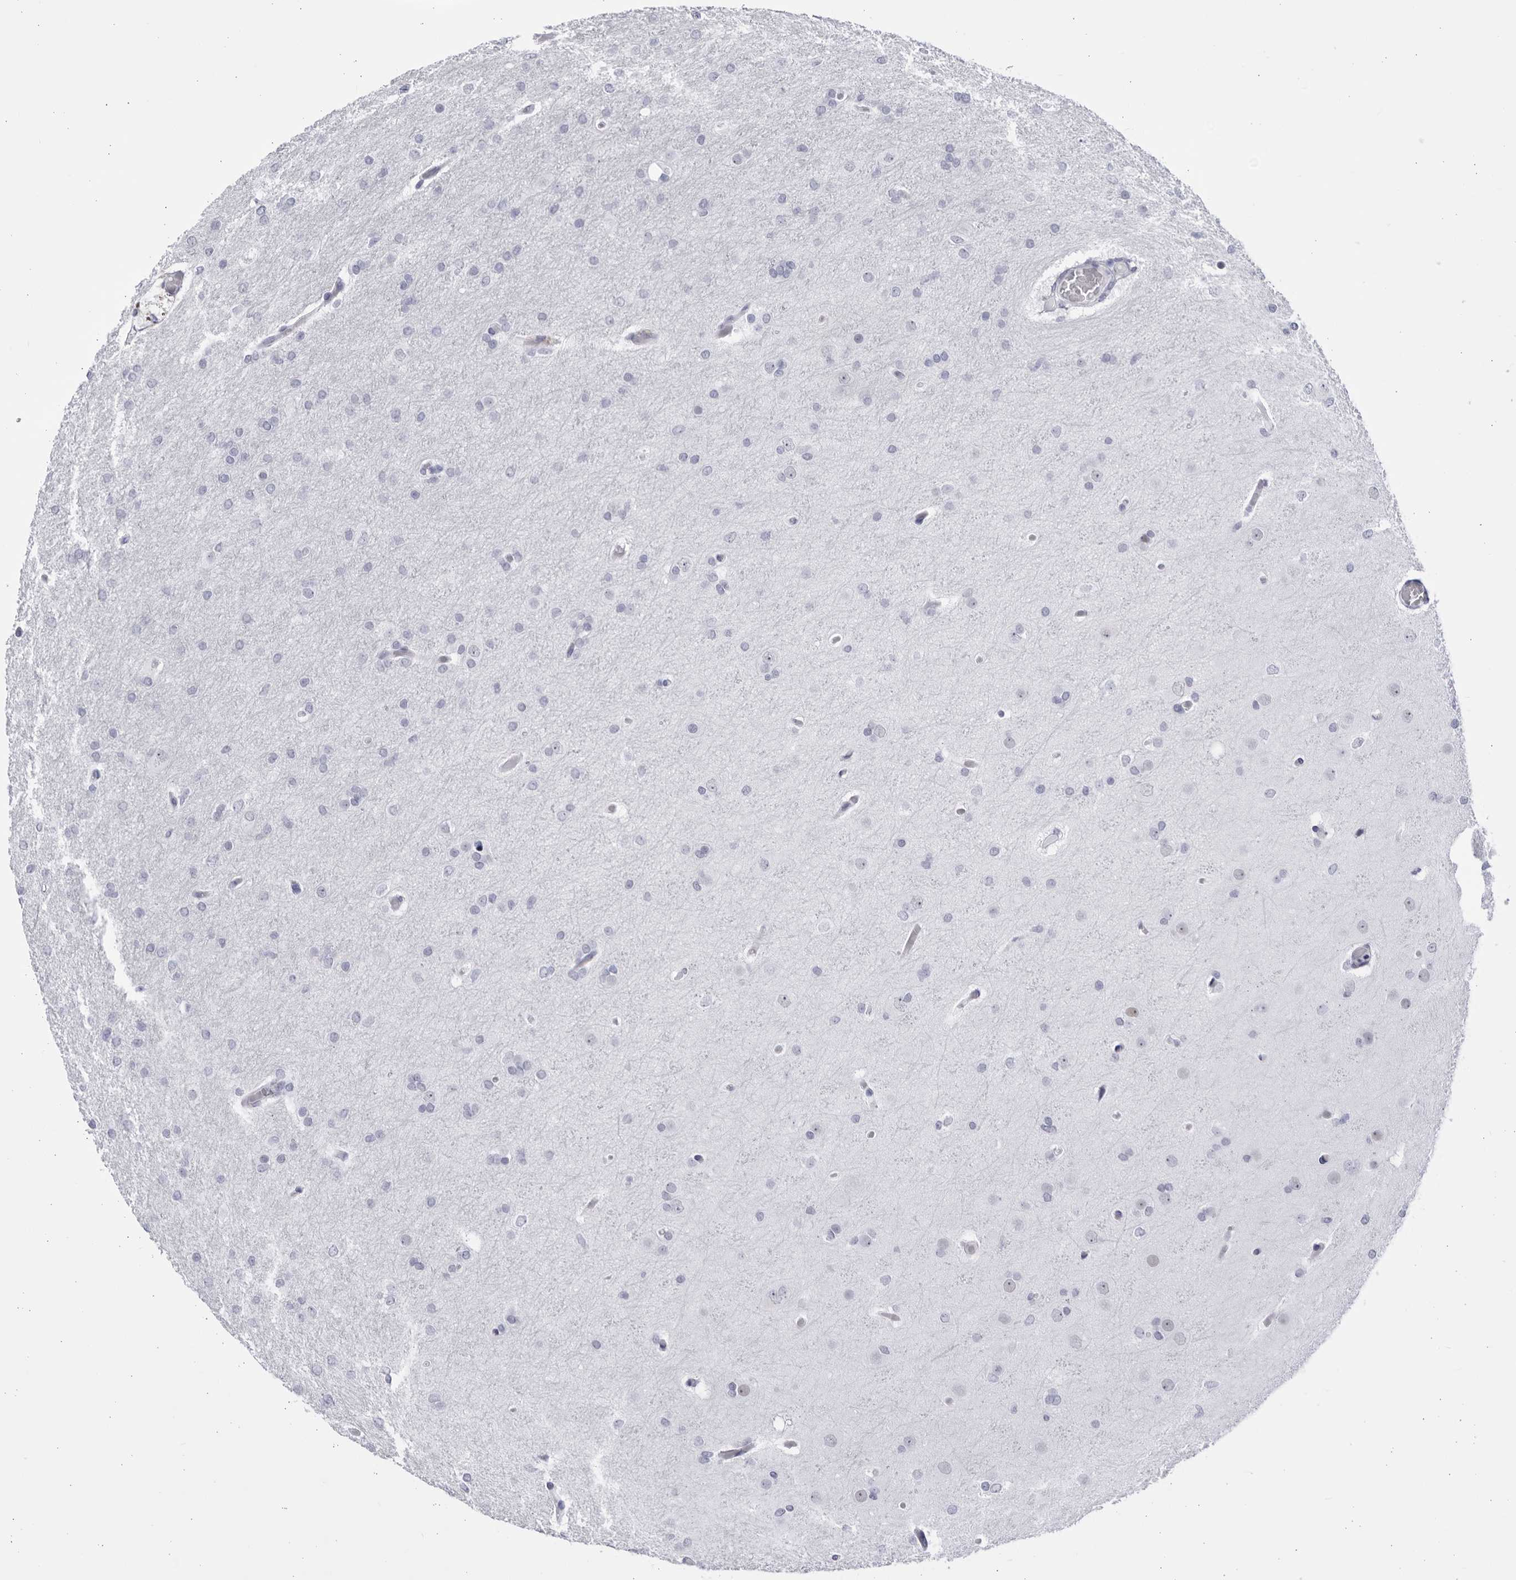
{"staining": {"intensity": "negative", "quantity": "none", "location": "none"}, "tissue": "glioma", "cell_type": "Tumor cells", "image_type": "cancer", "snomed": [{"axis": "morphology", "description": "Glioma, malignant, High grade"}, {"axis": "topography", "description": "Cerebral cortex"}], "caption": "This is a photomicrograph of IHC staining of glioma, which shows no staining in tumor cells.", "gene": "CCDC181", "patient": {"sex": "female", "age": 36}}